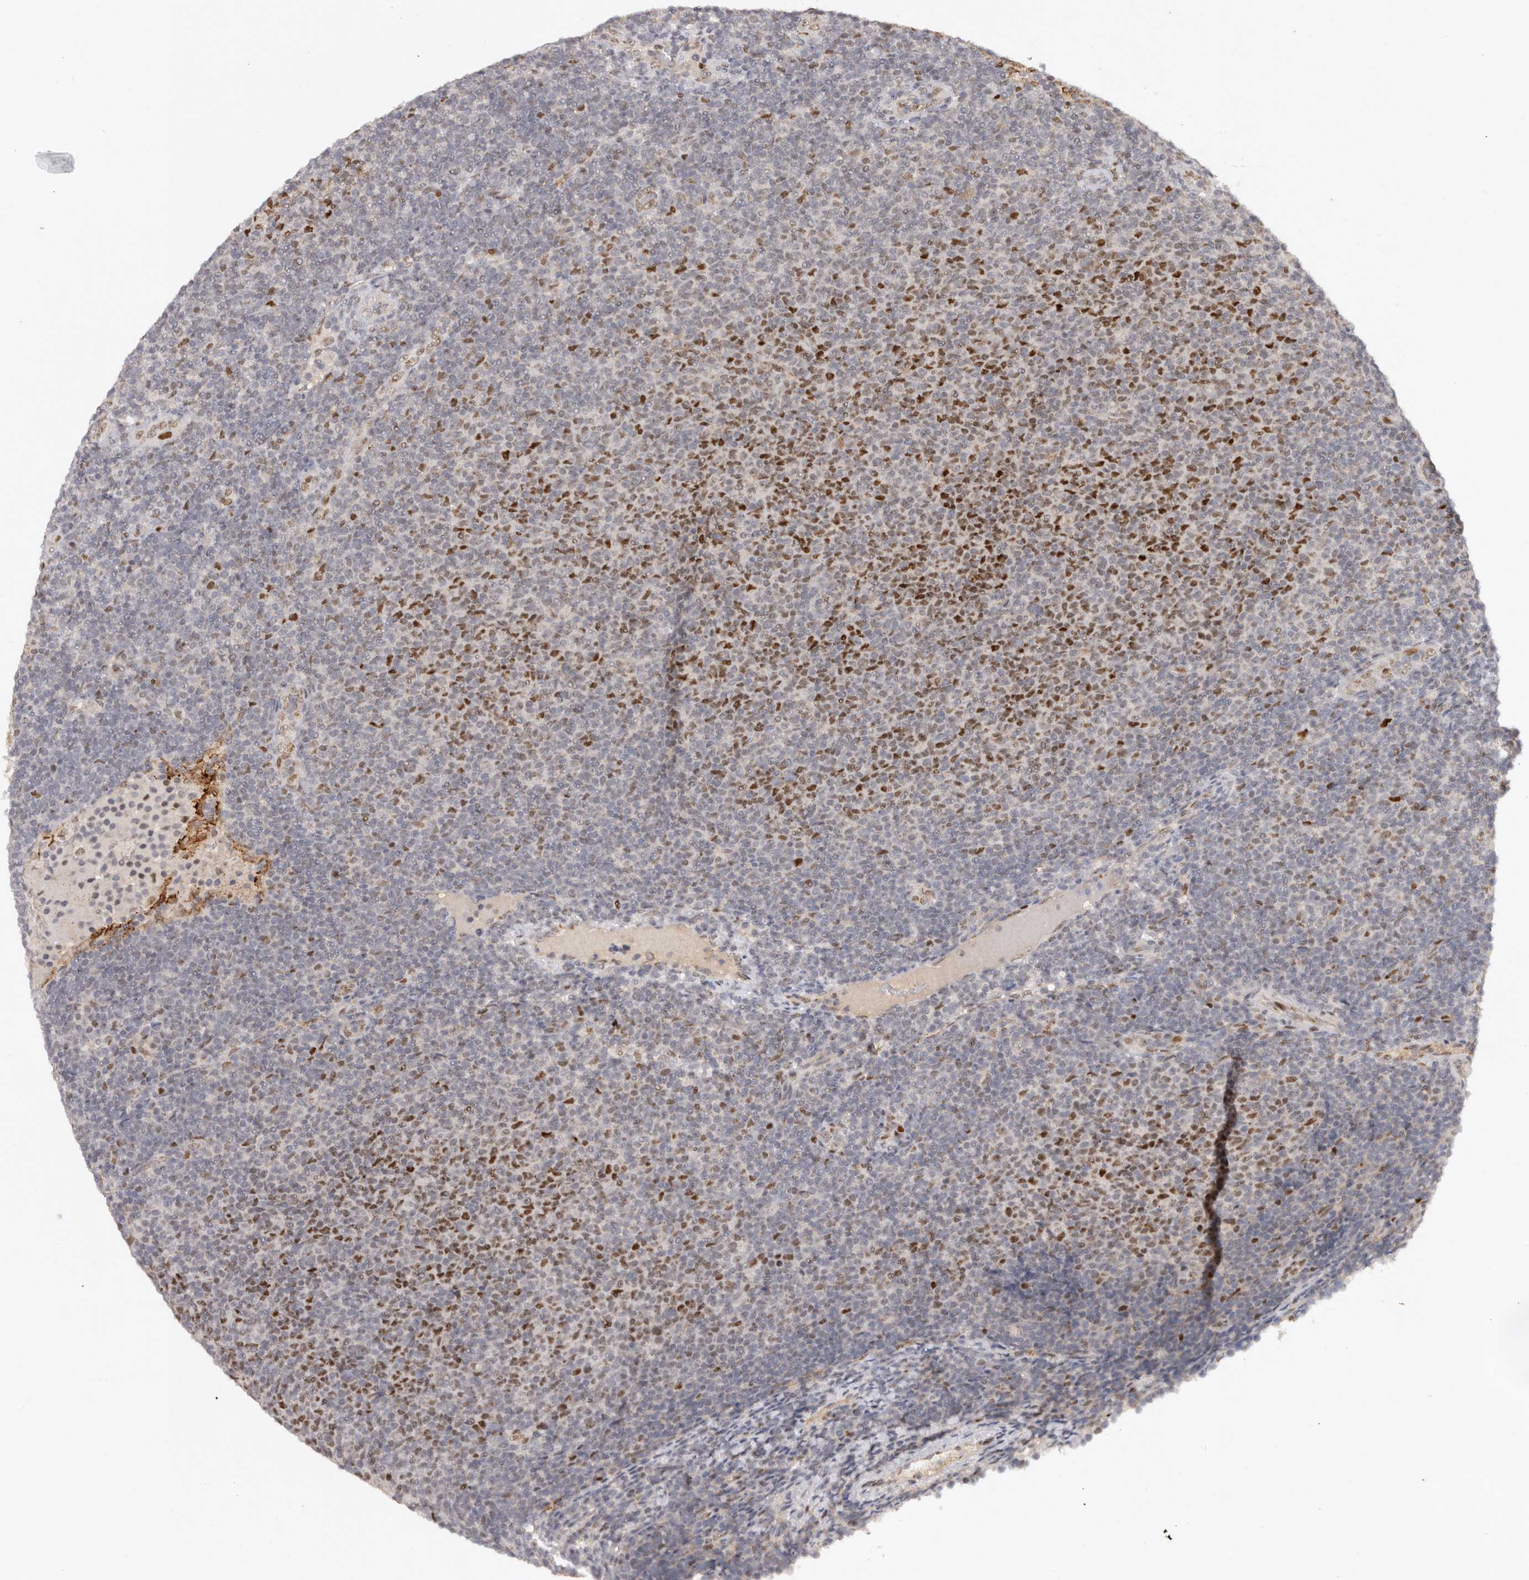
{"staining": {"intensity": "moderate", "quantity": "25%-75%", "location": "nuclear"}, "tissue": "lymphoma", "cell_type": "Tumor cells", "image_type": "cancer", "snomed": [{"axis": "morphology", "description": "Malignant lymphoma, non-Hodgkin's type, Low grade"}, {"axis": "topography", "description": "Lymph node"}], "caption": "Brown immunohistochemical staining in human malignant lymphoma, non-Hodgkin's type (low-grade) shows moderate nuclear expression in about 25%-75% of tumor cells.", "gene": "KLF7", "patient": {"sex": "male", "age": 66}}